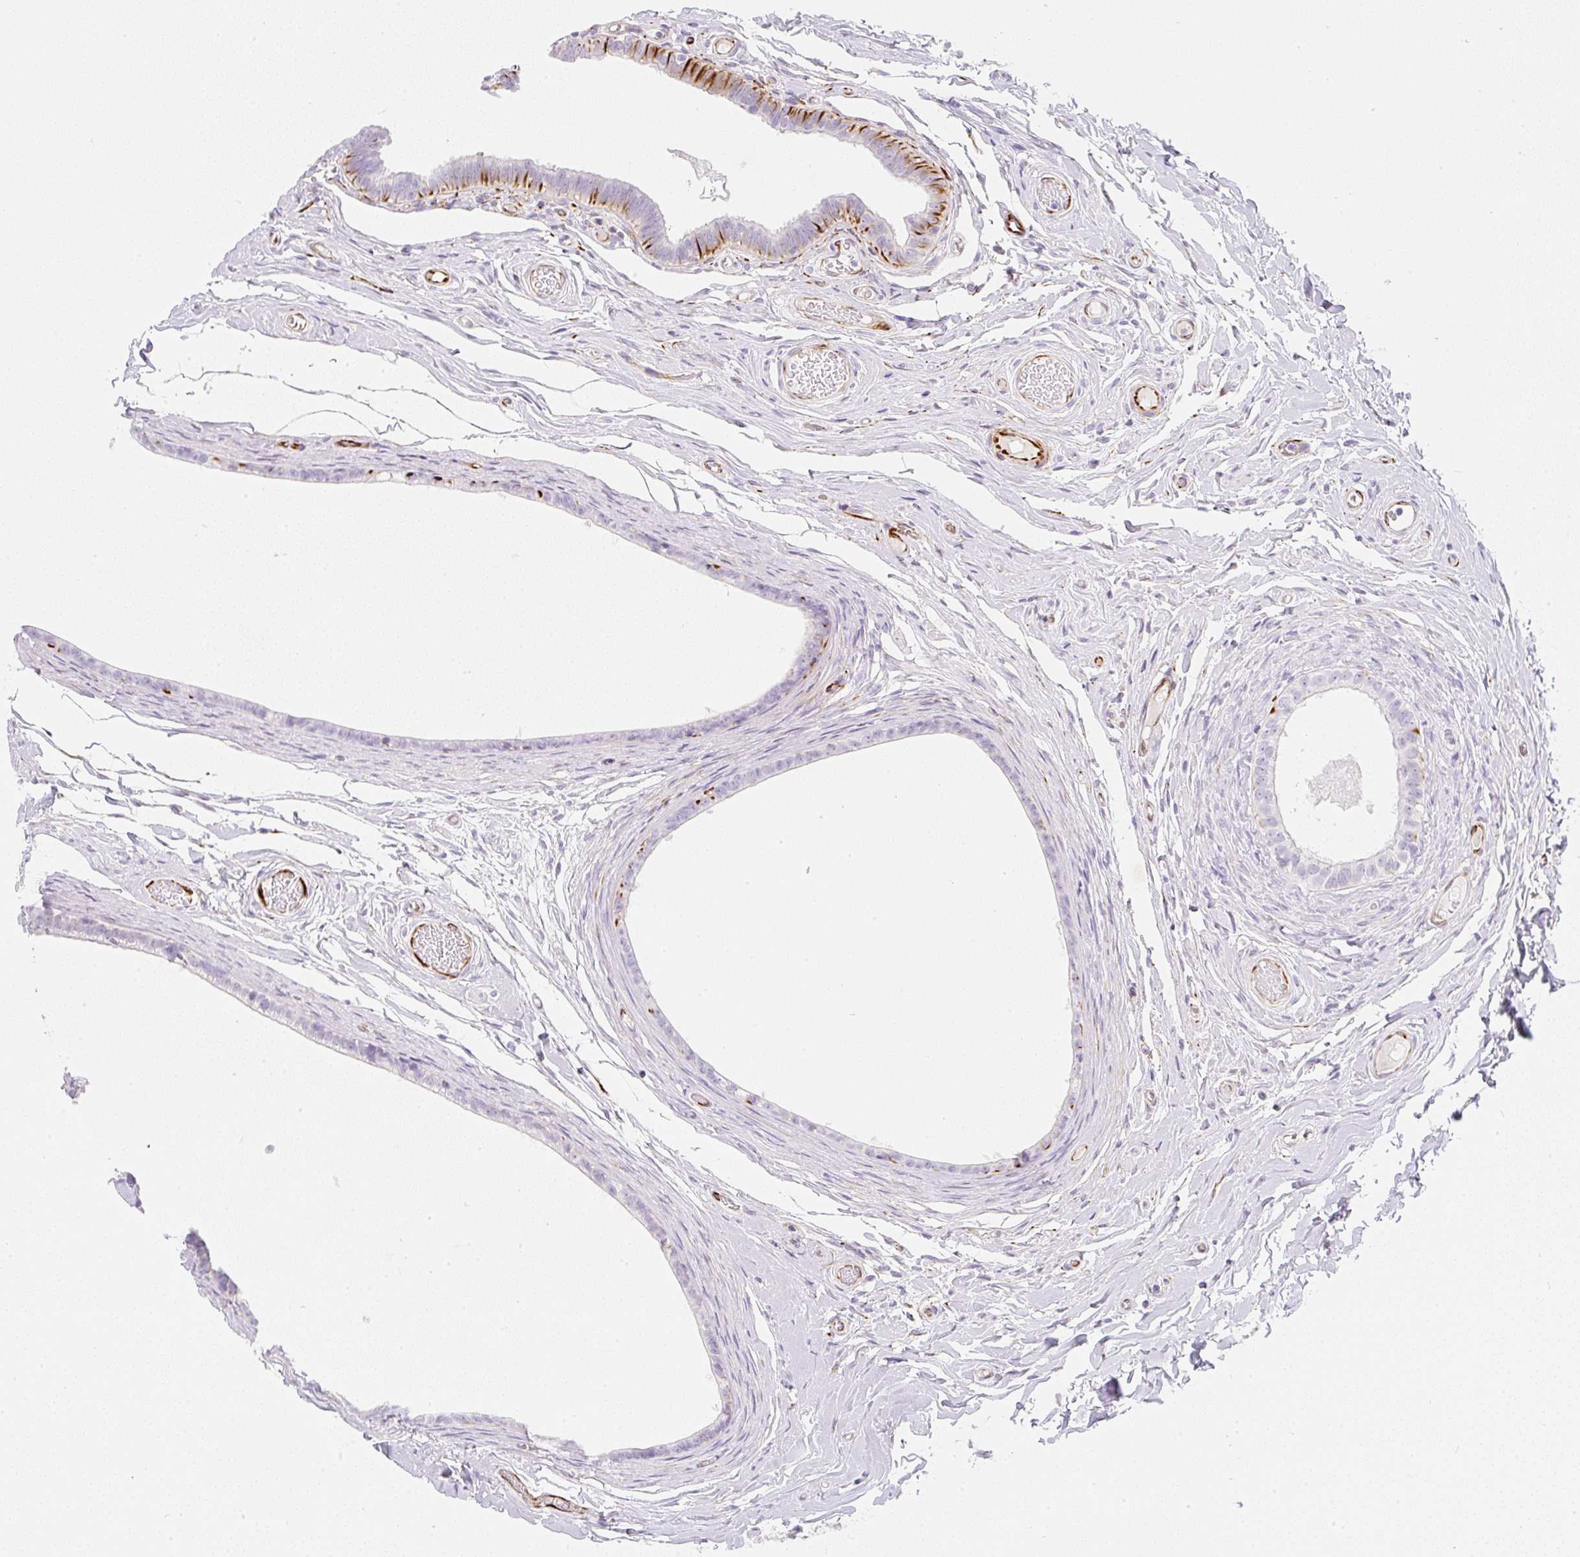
{"staining": {"intensity": "strong", "quantity": "<25%", "location": "cytoplasmic/membranous"}, "tissue": "epididymis", "cell_type": "Glandular cells", "image_type": "normal", "snomed": [{"axis": "morphology", "description": "Normal tissue, NOS"}, {"axis": "morphology", "description": "Carcinoma, Embryonal, NOS"}, {"axis": "topography", "description": "Testis"}, {"axis": "topography", "description": "Epididymis"}], "caption": "IHC histopathology image of normal human epididymis stained for a protein (brown), which exhibits medium levels of strong cytoplasmic/membranous expression in approximately <25% of glandular cells.", "gene": "ZNF689", "patient": {"sex": "male", "age": 36}}